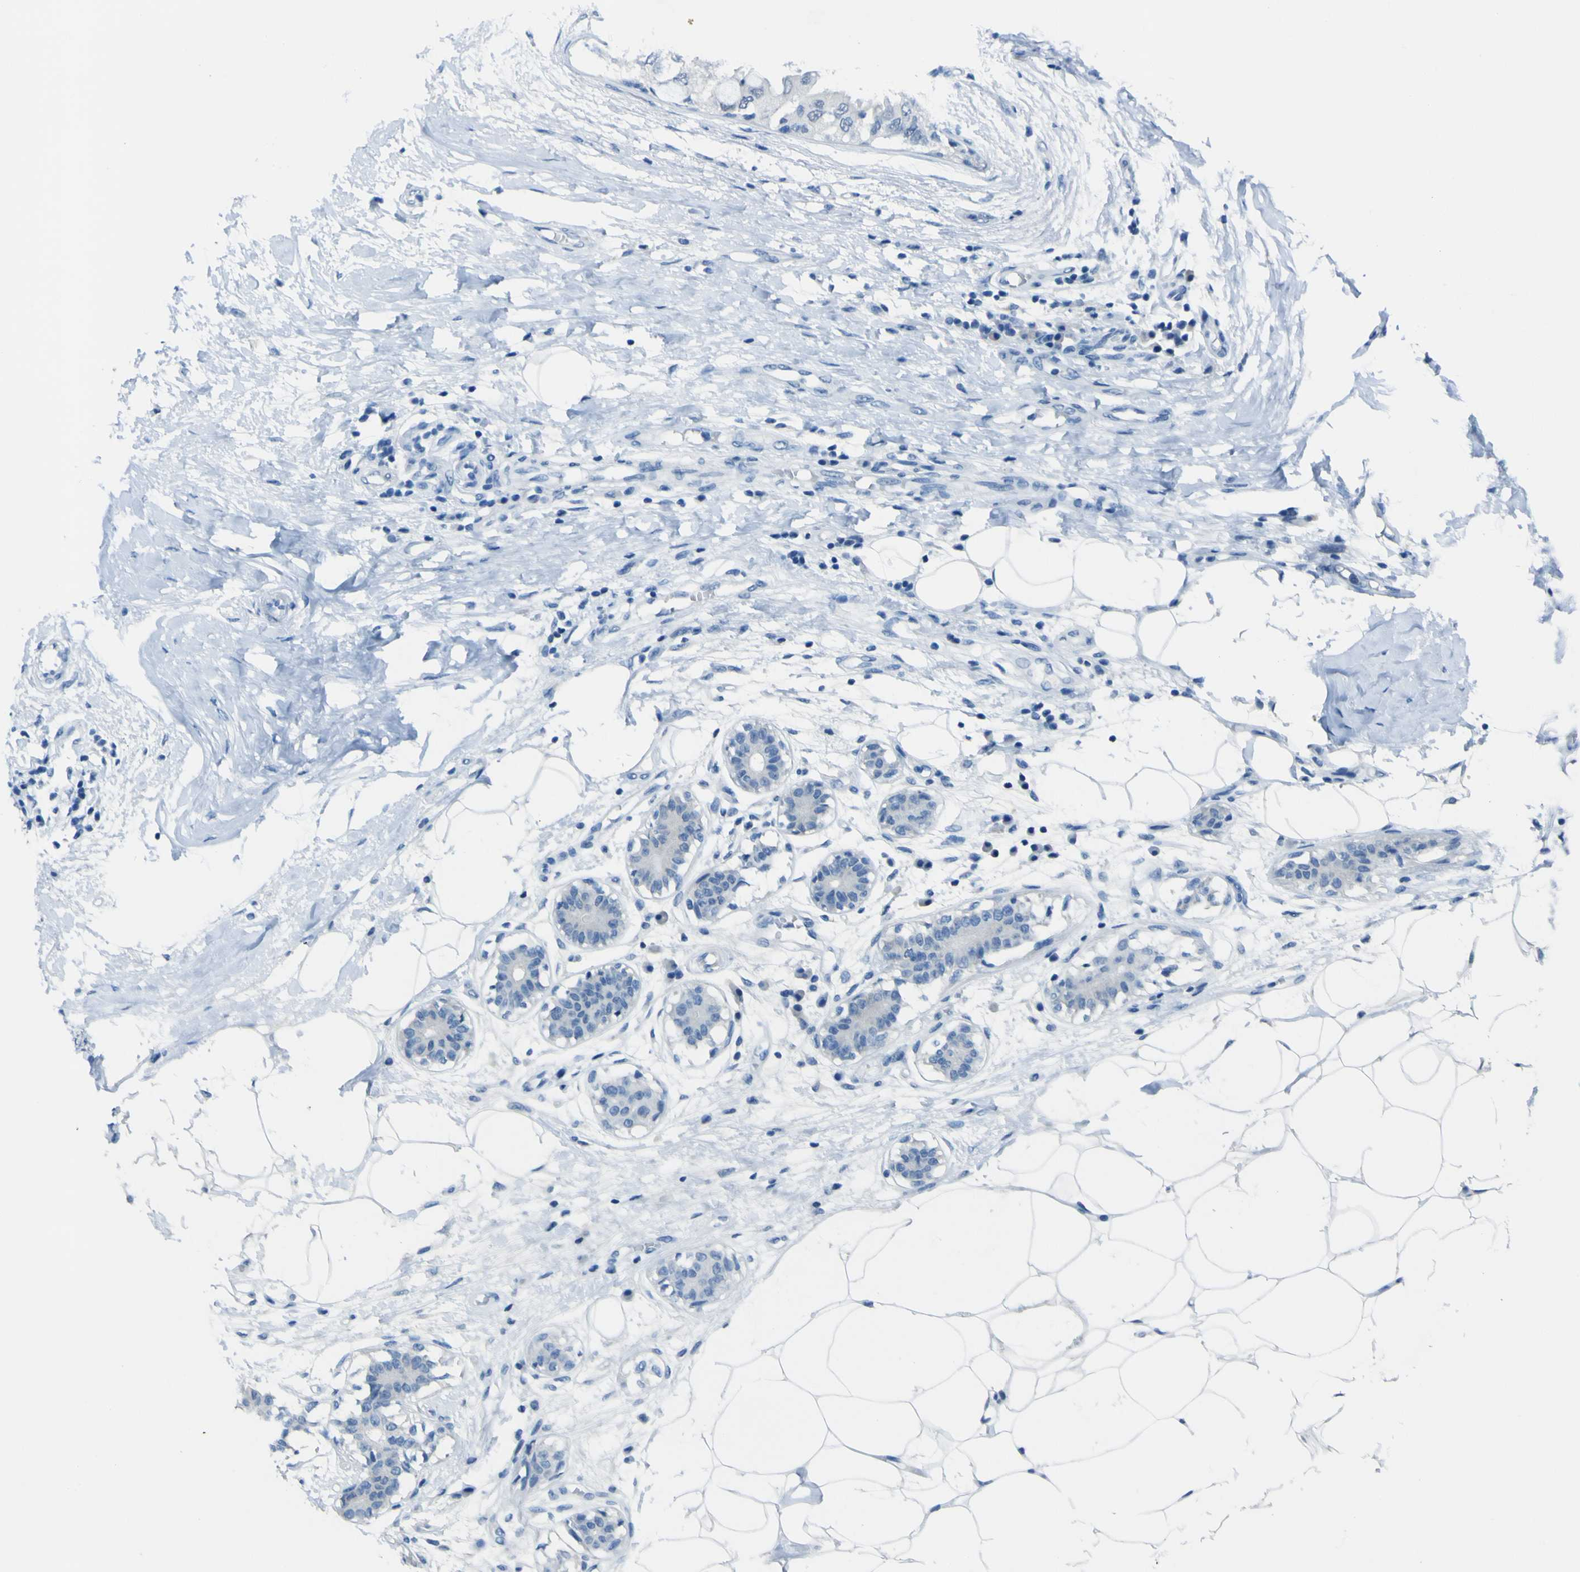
{"staining": {"intensity": "negative", "quantity": "none", "location": "none"}, "tissue": "breast cancer", "cell_type": "Tumor cells", "image_type": "cancer", "snomed": [{"axis": "morphology", "description": "Duct carcinoma"}, {"axis": "topography", "description": "Breast"}], "caption": "Breast infiltrating ductal carcinoma was stained to show a protein in brown. There is no significant positivity in tumor cells.", "gene": "PHKG1", "patient": {"sex": "female", "age": 40}}